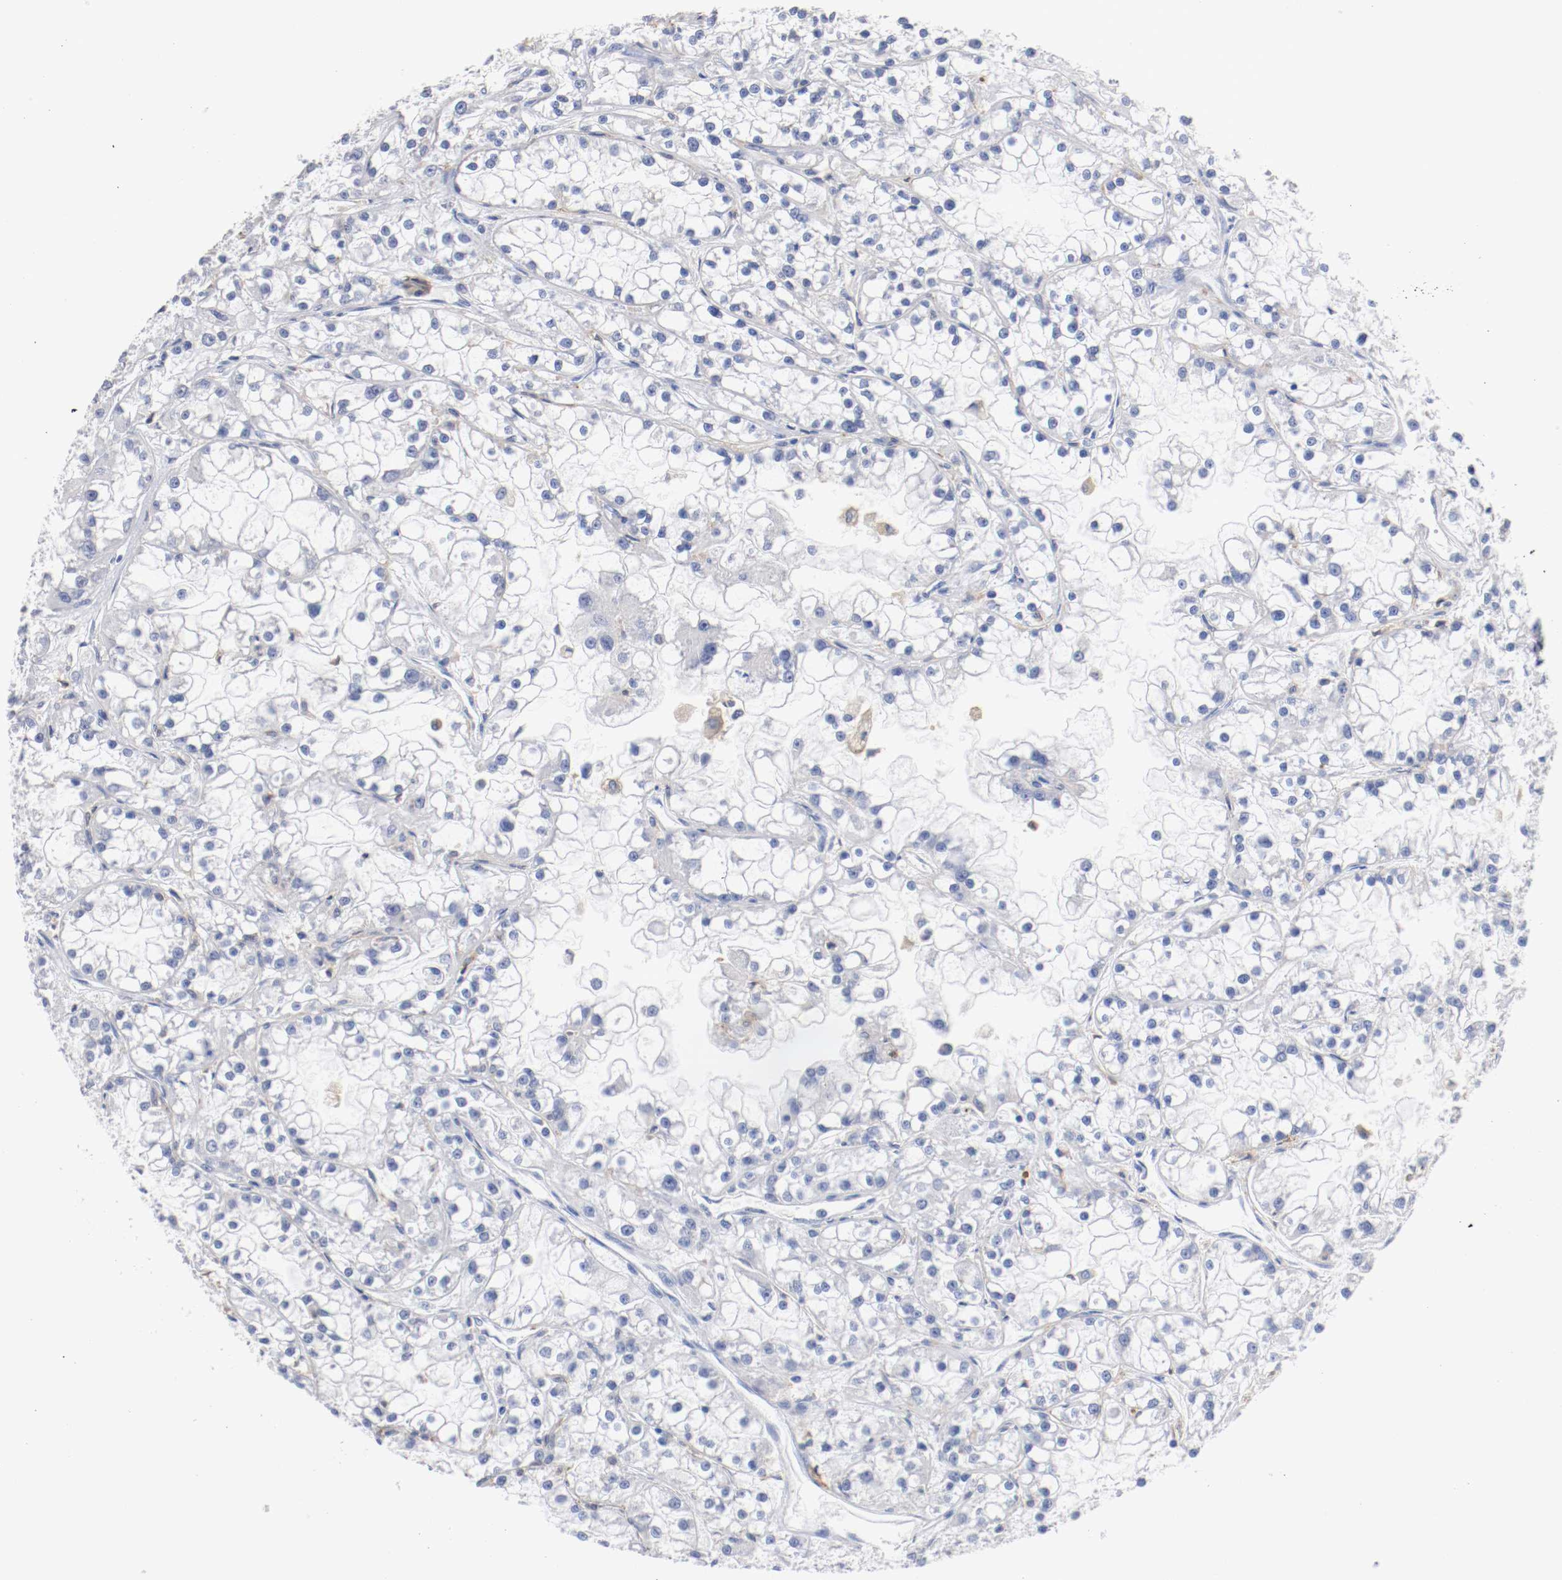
{"staining": {"intensity": "negative", "quantity": "none", "location": "none"}, "tissue": "renal cancer", "cell_type": "Tumor cells", "image_type": "cancer", "snomed": [{"axis": "morphology", "description": "Adenocarcinoma, NOS"}, {"axis": "topography", "description": "Kidney"}], "caption": "There is no significant positivity in tumor cells of renal cancer (adenocarcinoma).", "gene": "FGFBP1", "patient": {"sex": "female", "age": 52}}